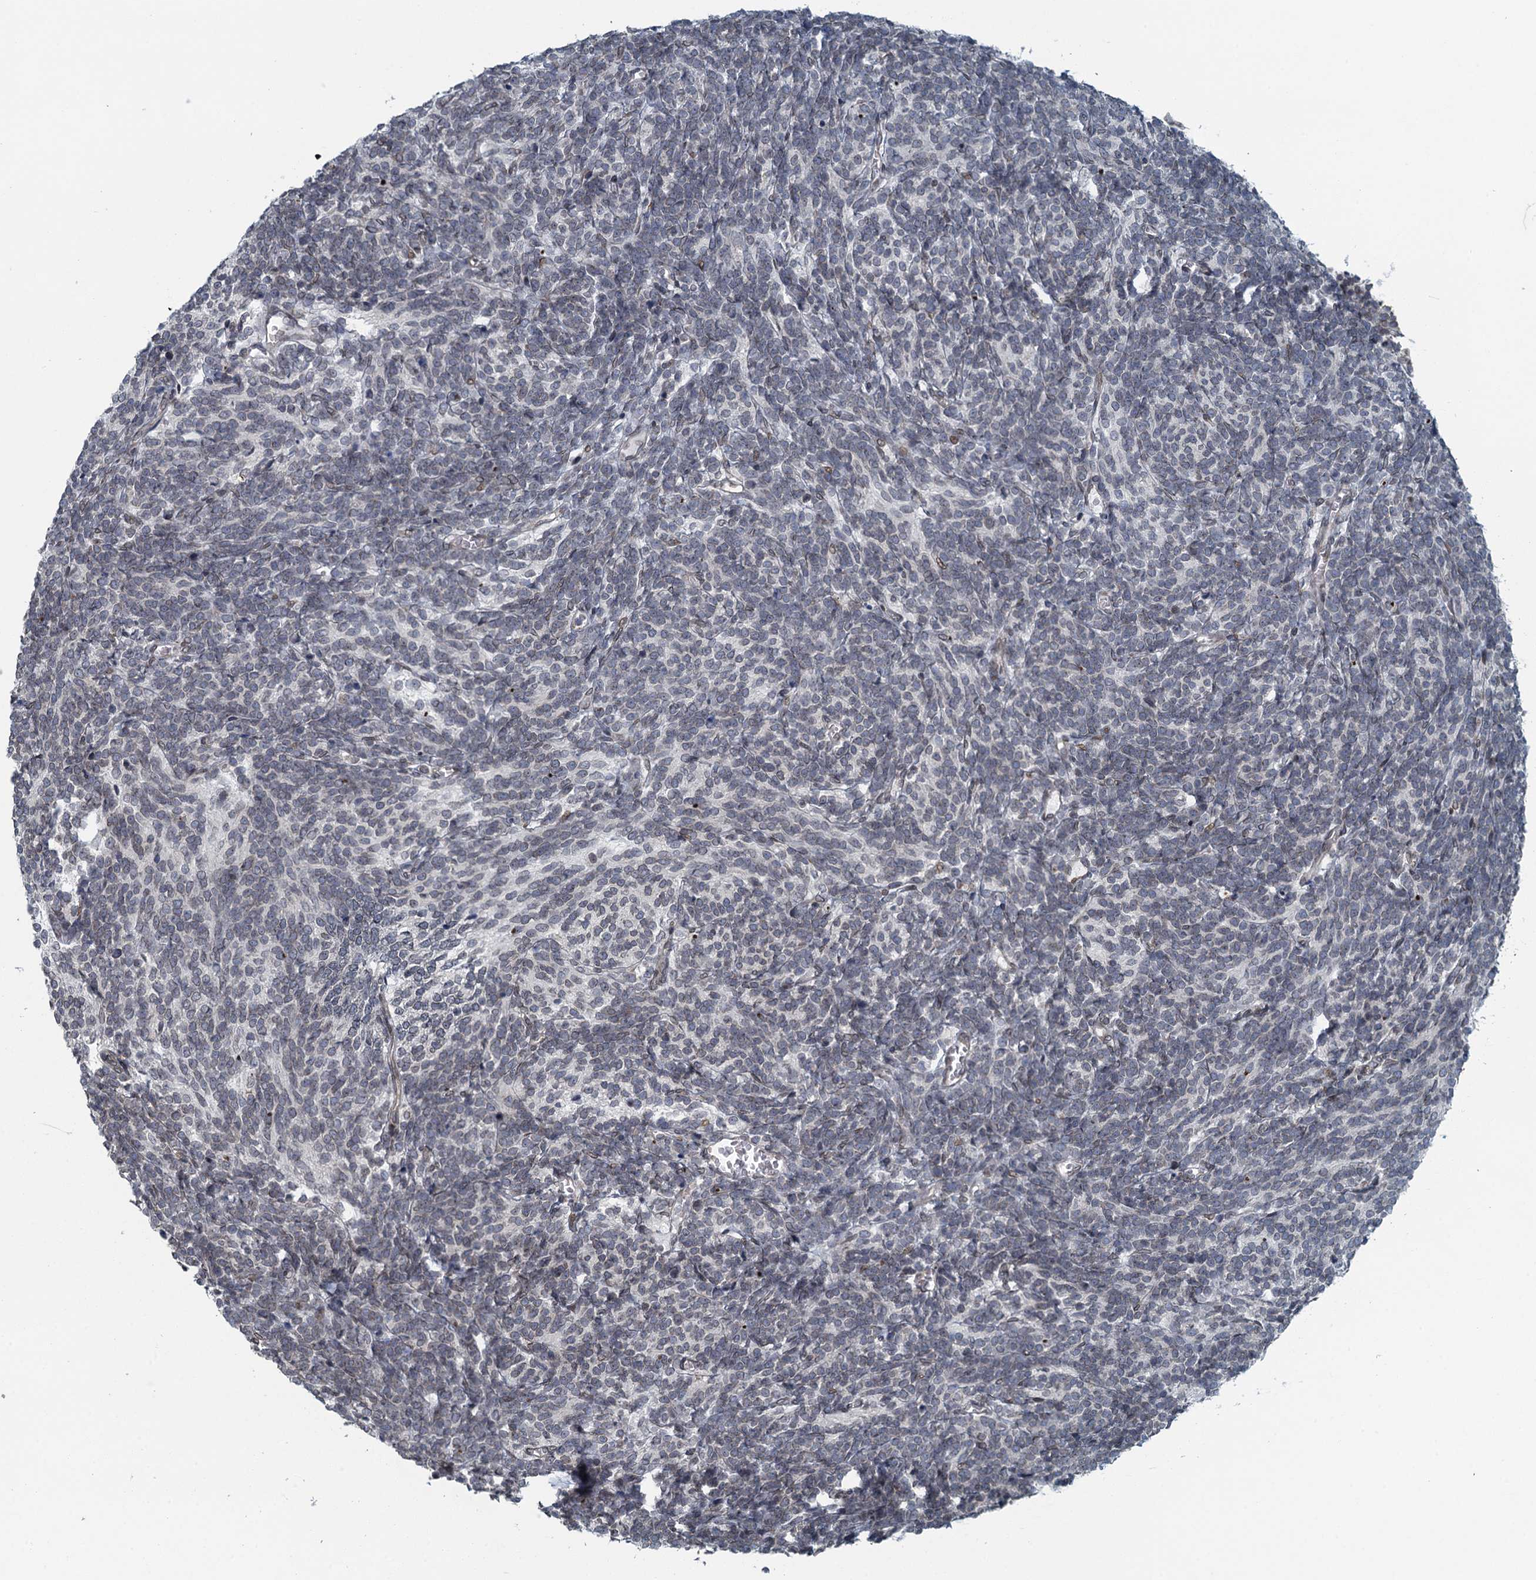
{"staining": {"intensity": "negative", "quantity": "none", "location": "none"}, "tissue": "glioma", "cell_type": "Tumor cells", "image_type": "cancer", "snomed": [{"axis": "morphology", "description": "Glioma, malignant, Low grade"}, {"axis": "topography", "description": "Brain"}], "caption": "This is an IHC image of malignant glioma (low-grade). There is no staining in tumor cells.", "gene": "CCDC34", "patient": {"sex": "female", "age": 1}}